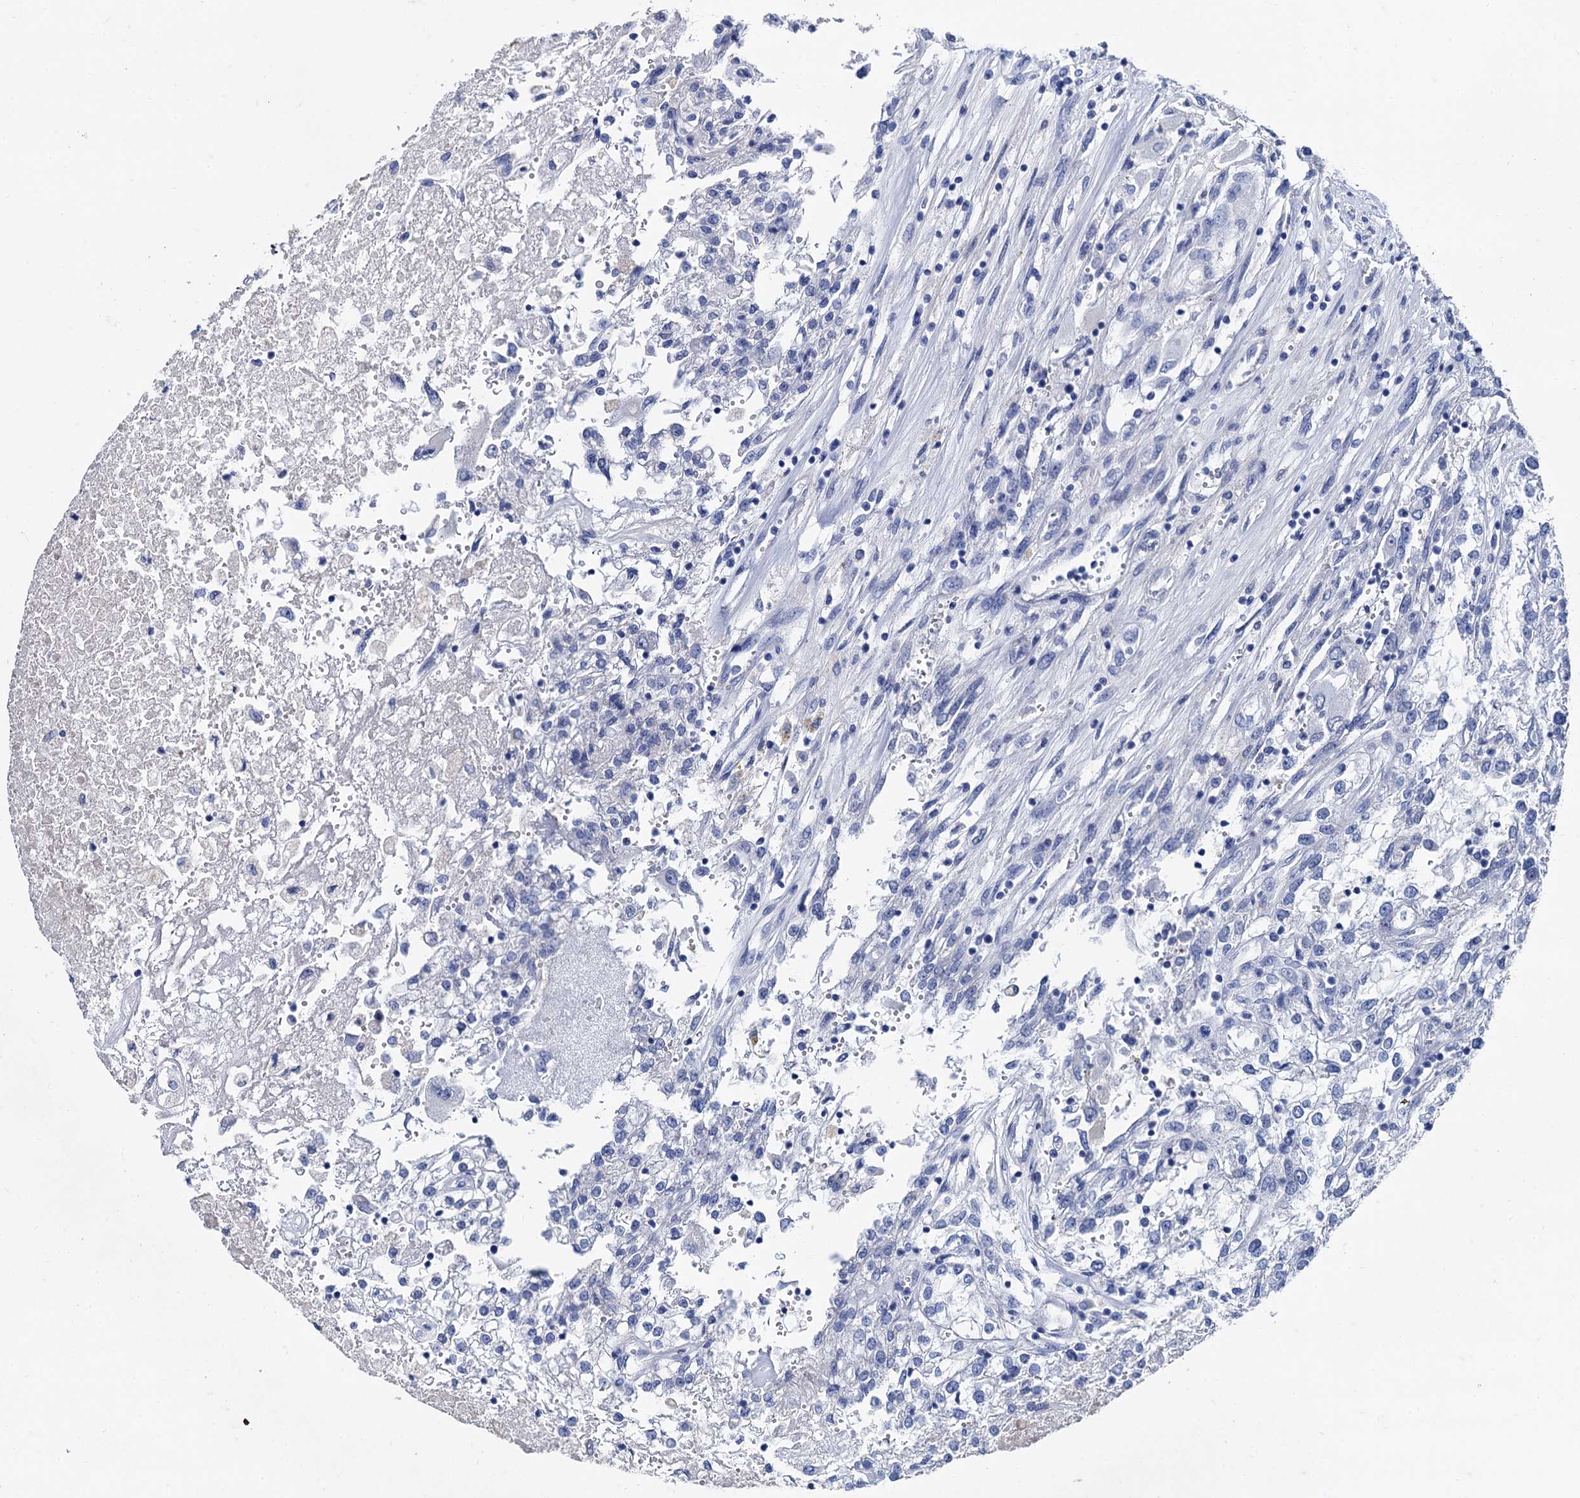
{"staining": {"intensity": "negative", "quantity": "none", "location": "none"}, "tissue": "renal cancer", "cell_type": "Tumor cells", "image_type": "cancer", "snomed": [{"axis": "morphology", "description": "Adenocarcinoma, NOS"}, {"axis": "topography", "description": "Kidney"}], "caption": "Immunohistochemical staining of human renal cancer demonstrates no significant expression in tumor cells.", "gene": "TMEM72", "patient": {"sex": "female", "age": 52}}